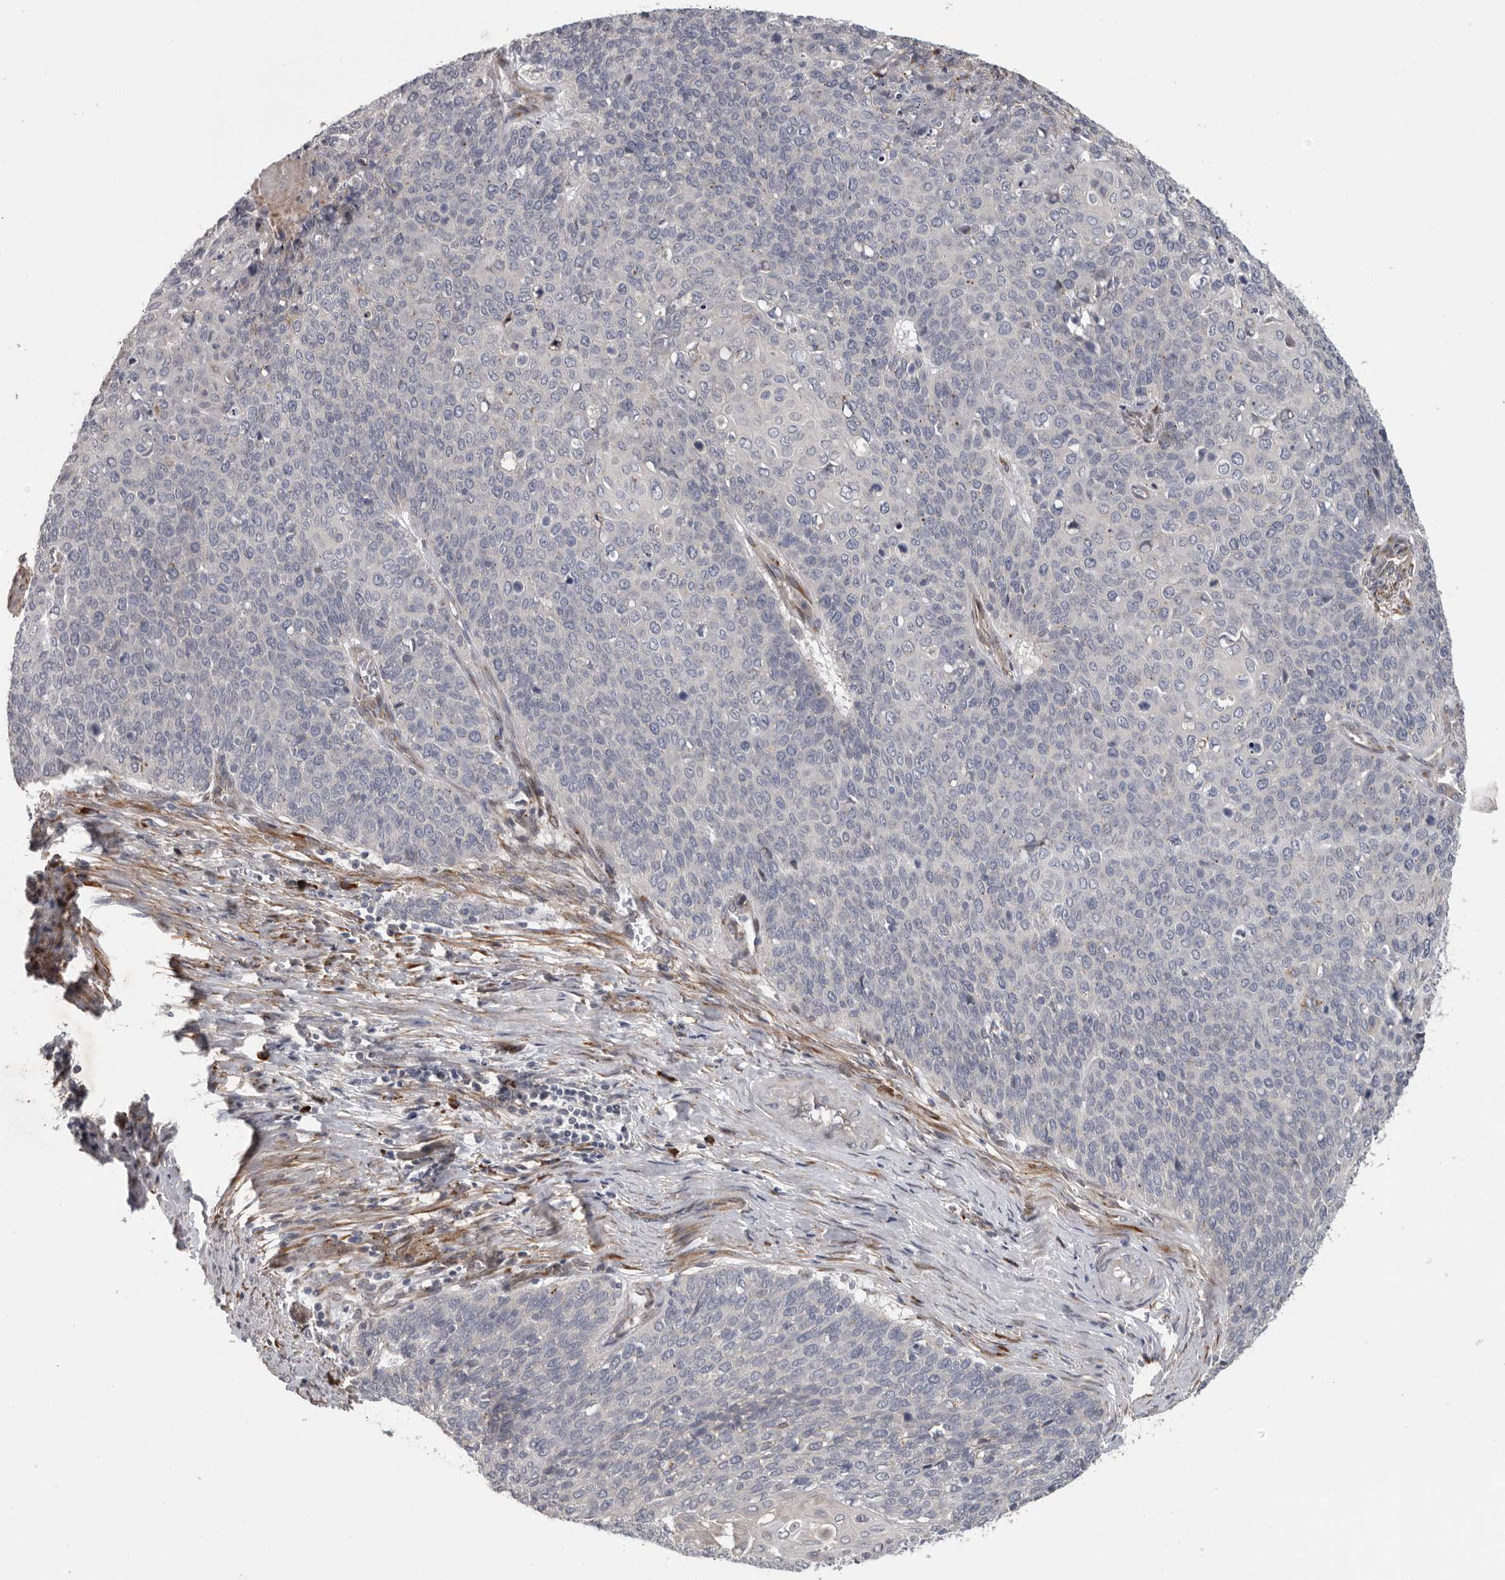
{"staining": {"intensity": "negative", "quantity": "none", "location": "none"}, "tissue": "cervical cancer", "cell_type": "Tumor cells", "image_type": "cancer", "snomed": [{"axis": "morphology", "description": "Squamous cell carcinoma, NOS"}, {"axis": "topography", "description": "Cervix"}], "caption": "Immunohistochemical staining of human cervical cancer (squamous cell carcinoma) shows no significant positivity in tumor cells.", "gene": "ATXN3L", "patient": {"sex": "female", "age": 39}}